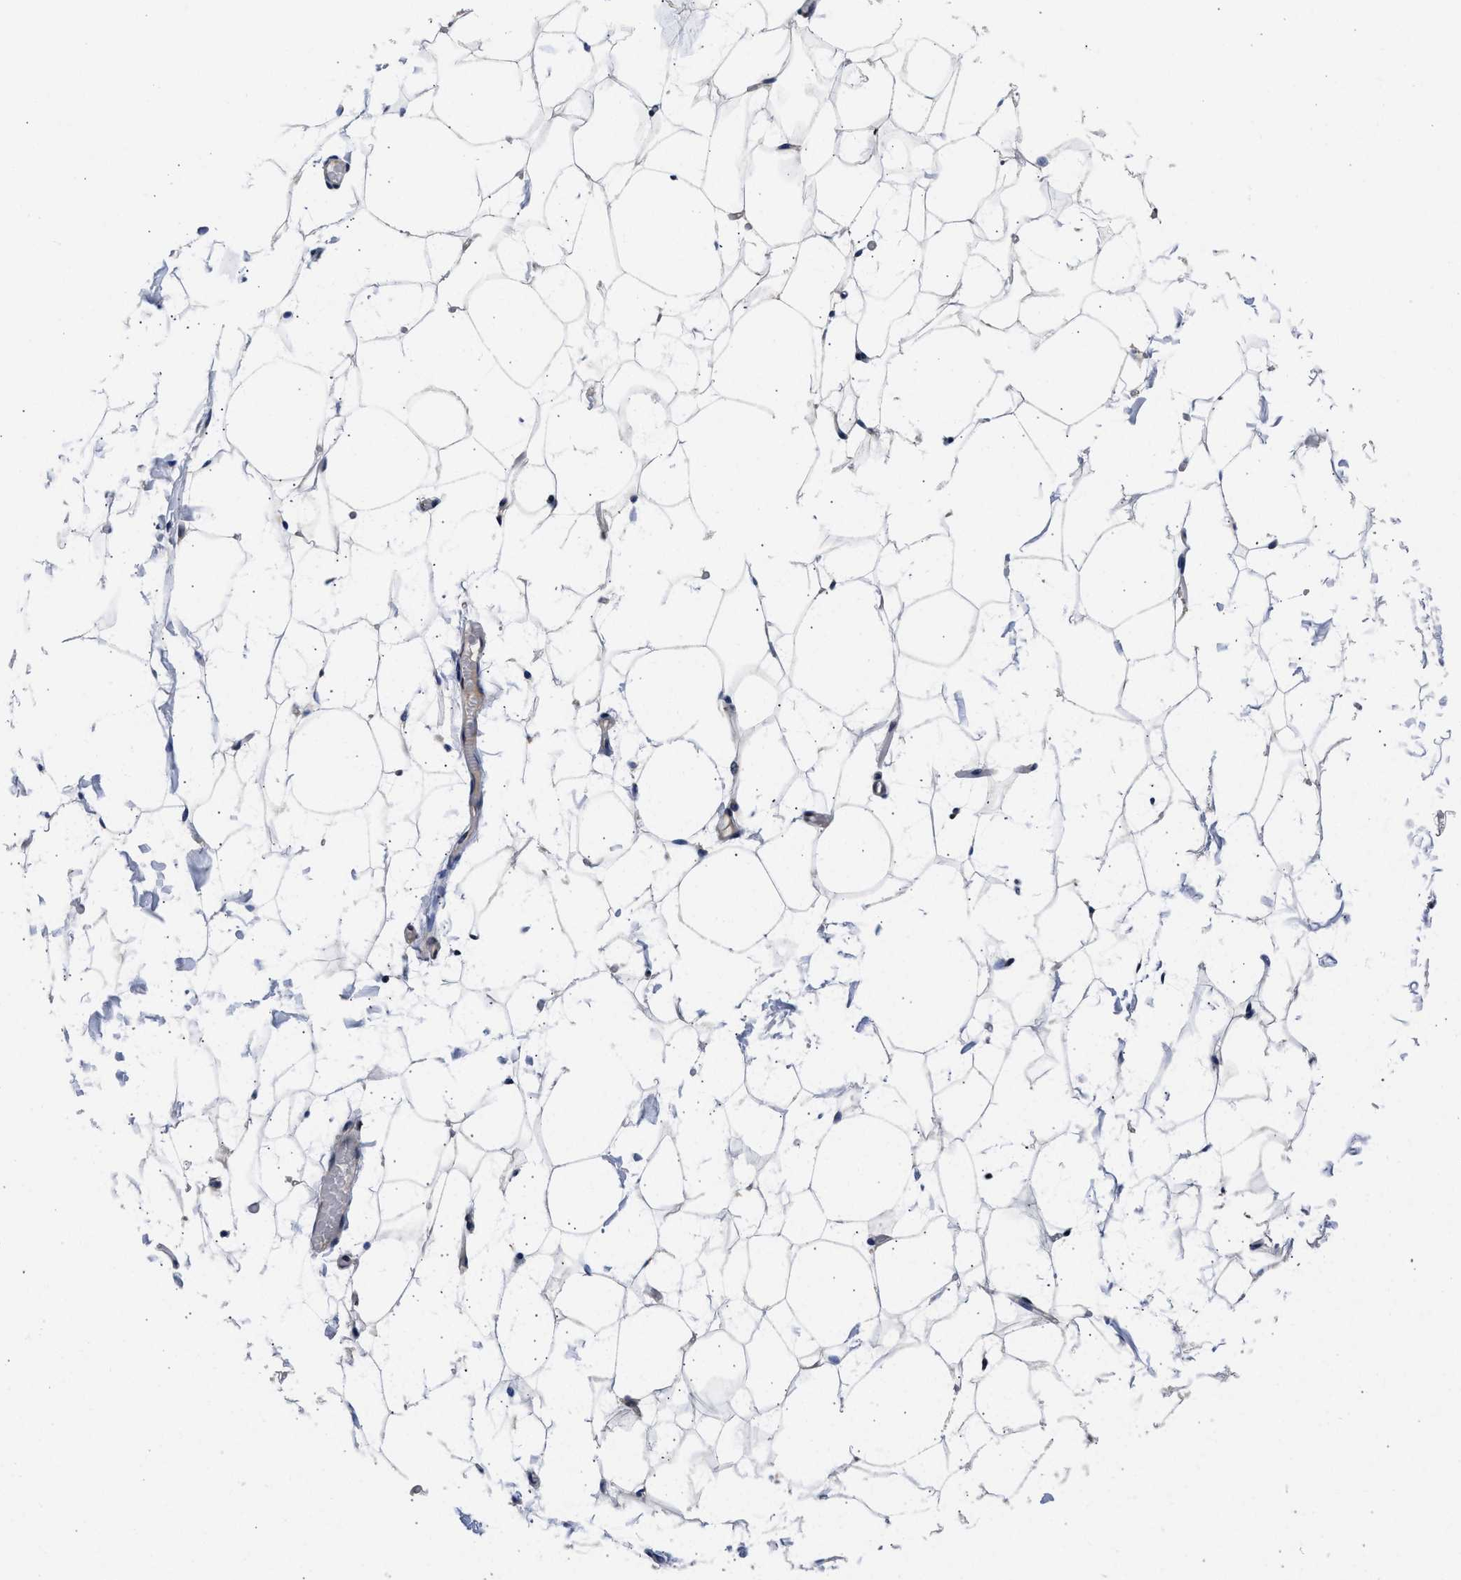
{"staining": {"intensity": "negative", "quantity": "none", "location": "none"}, "tissue": "adipose tissue", "cell_type": "Adipocytes", "image_type": "normal", "snomed": [{"axis": "morphology", "description": "Normal tissue, NOS"}, {"axis": "topography", "description": "Breast"}, {"axis": "topography", "description": "Soft tissue"}], "caption": "IHC of unremarkable human adipose tissue reveals no staining in adipocytes.", "gene": "XPO5", "patient": {"sex": "female", "age": 75}}